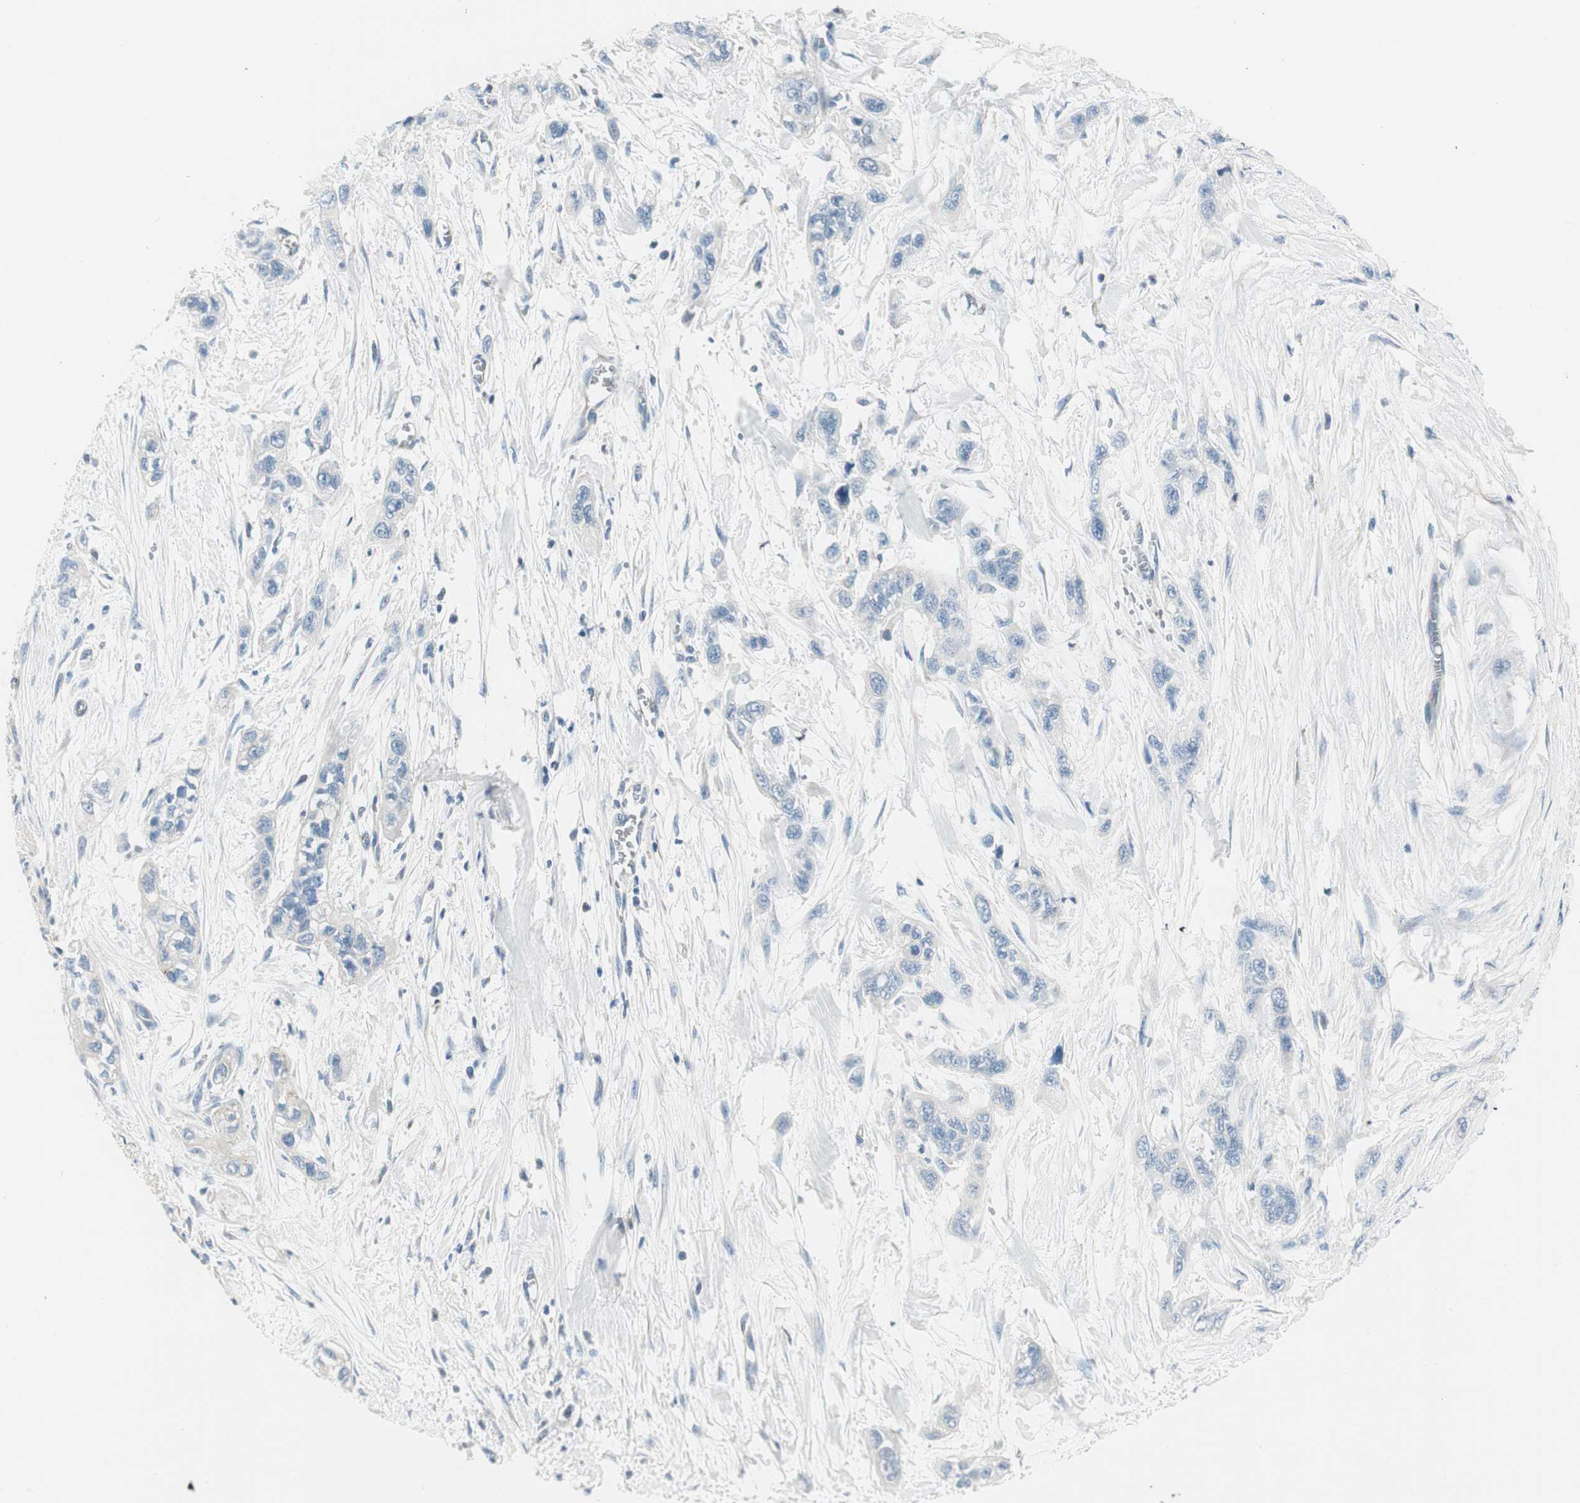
{"staining": {"intensity": "negative", "quantity": "none", "location": "none"}, "tissue": "pancreatic cancer", "cell_type": "Tumor cells", "image_type": "cancer", "snomed": [{"axis": "morphology", "description": "Adenocarcinoma, NOS"}, {"axis": "topography", "description": "Pancreas"}], "caption": "This is an IHC micrograph of human pancreatic adenocarcinoma. There is no expression in tumor cells.", "gene": "RORB", "patient": {"sex": "male", "age": 74}}